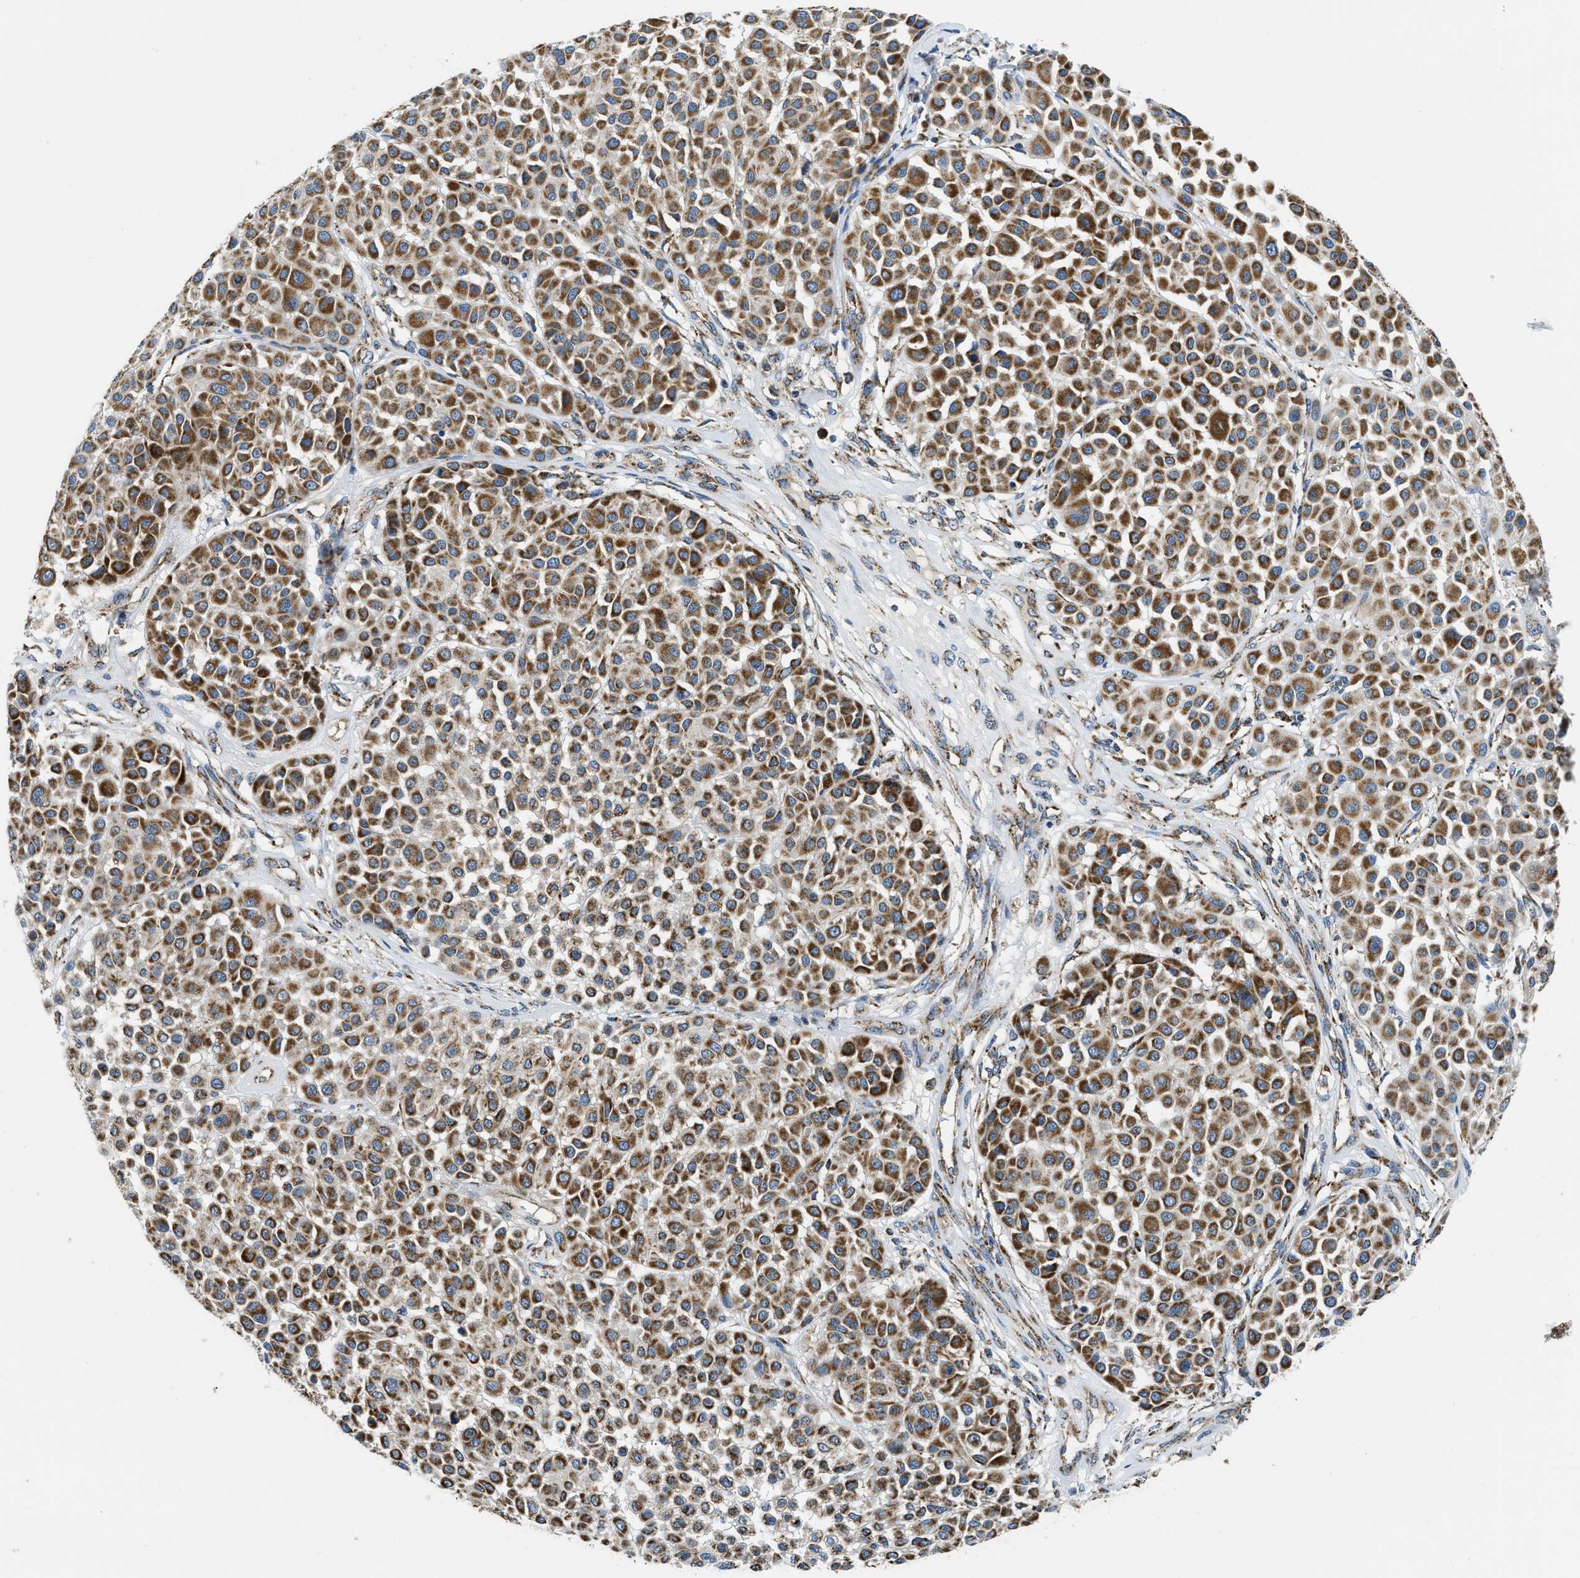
{"staining": {"intensity": "strong", "quantity": ">75%", "location": "cytoplasmic/membranous"}, "tissue": "melanoma", "cell_type": "Tumor cells", "image_type": "cancer", "snomed": [{"axis": "morphology", "description": "Malignant melanoma, Metastatic site"}, {"axis": "topography", "description": "Soft tissue"}], "caption": "The micrograph demonstrates staining of melanoma, revealing strong cytoplasmic/membranous protein staining (brown color) within tumor cells.", "gene": "STK33", "patient": {"sex": "male", "age": 41}}